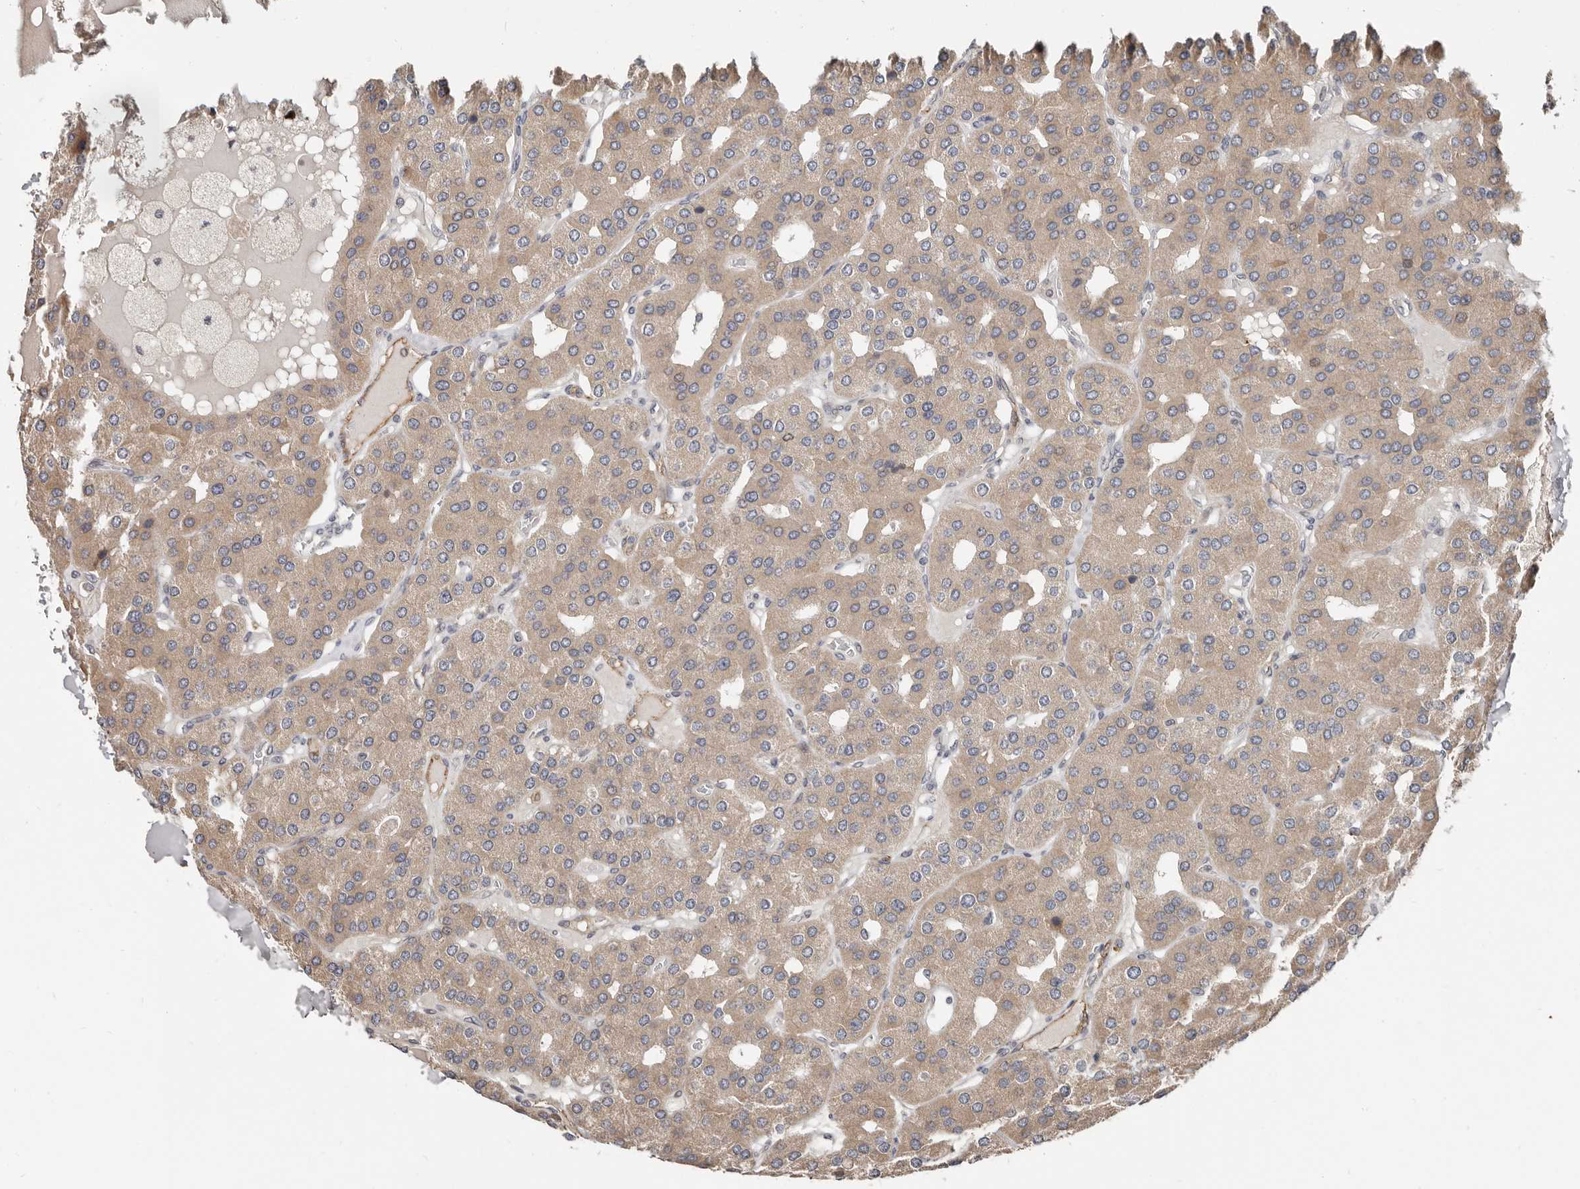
{"staining": {"intensity": "weak", "quantity": ">75%", "location": "cytoplasmic/membranous"}, "tissue": "parathyroid gland", "cell_type": "Glandular cells", "image_type": "normal", "snomed": [{"axis": "morphology", "description": "Normal tissue, NOS"}, {"axis": "morphology", "description": "Adenoma, NOS"}, {"axis": "topography", "description": "Parathyroid gland"}], "caption": "Glandular cells display low levels of weak cytoplasmic/membranous positivity in about >75% of cells in benign parathyroid gland.", "gene": "SMYD4", "patient": {"sex": "female", "age": 86}}